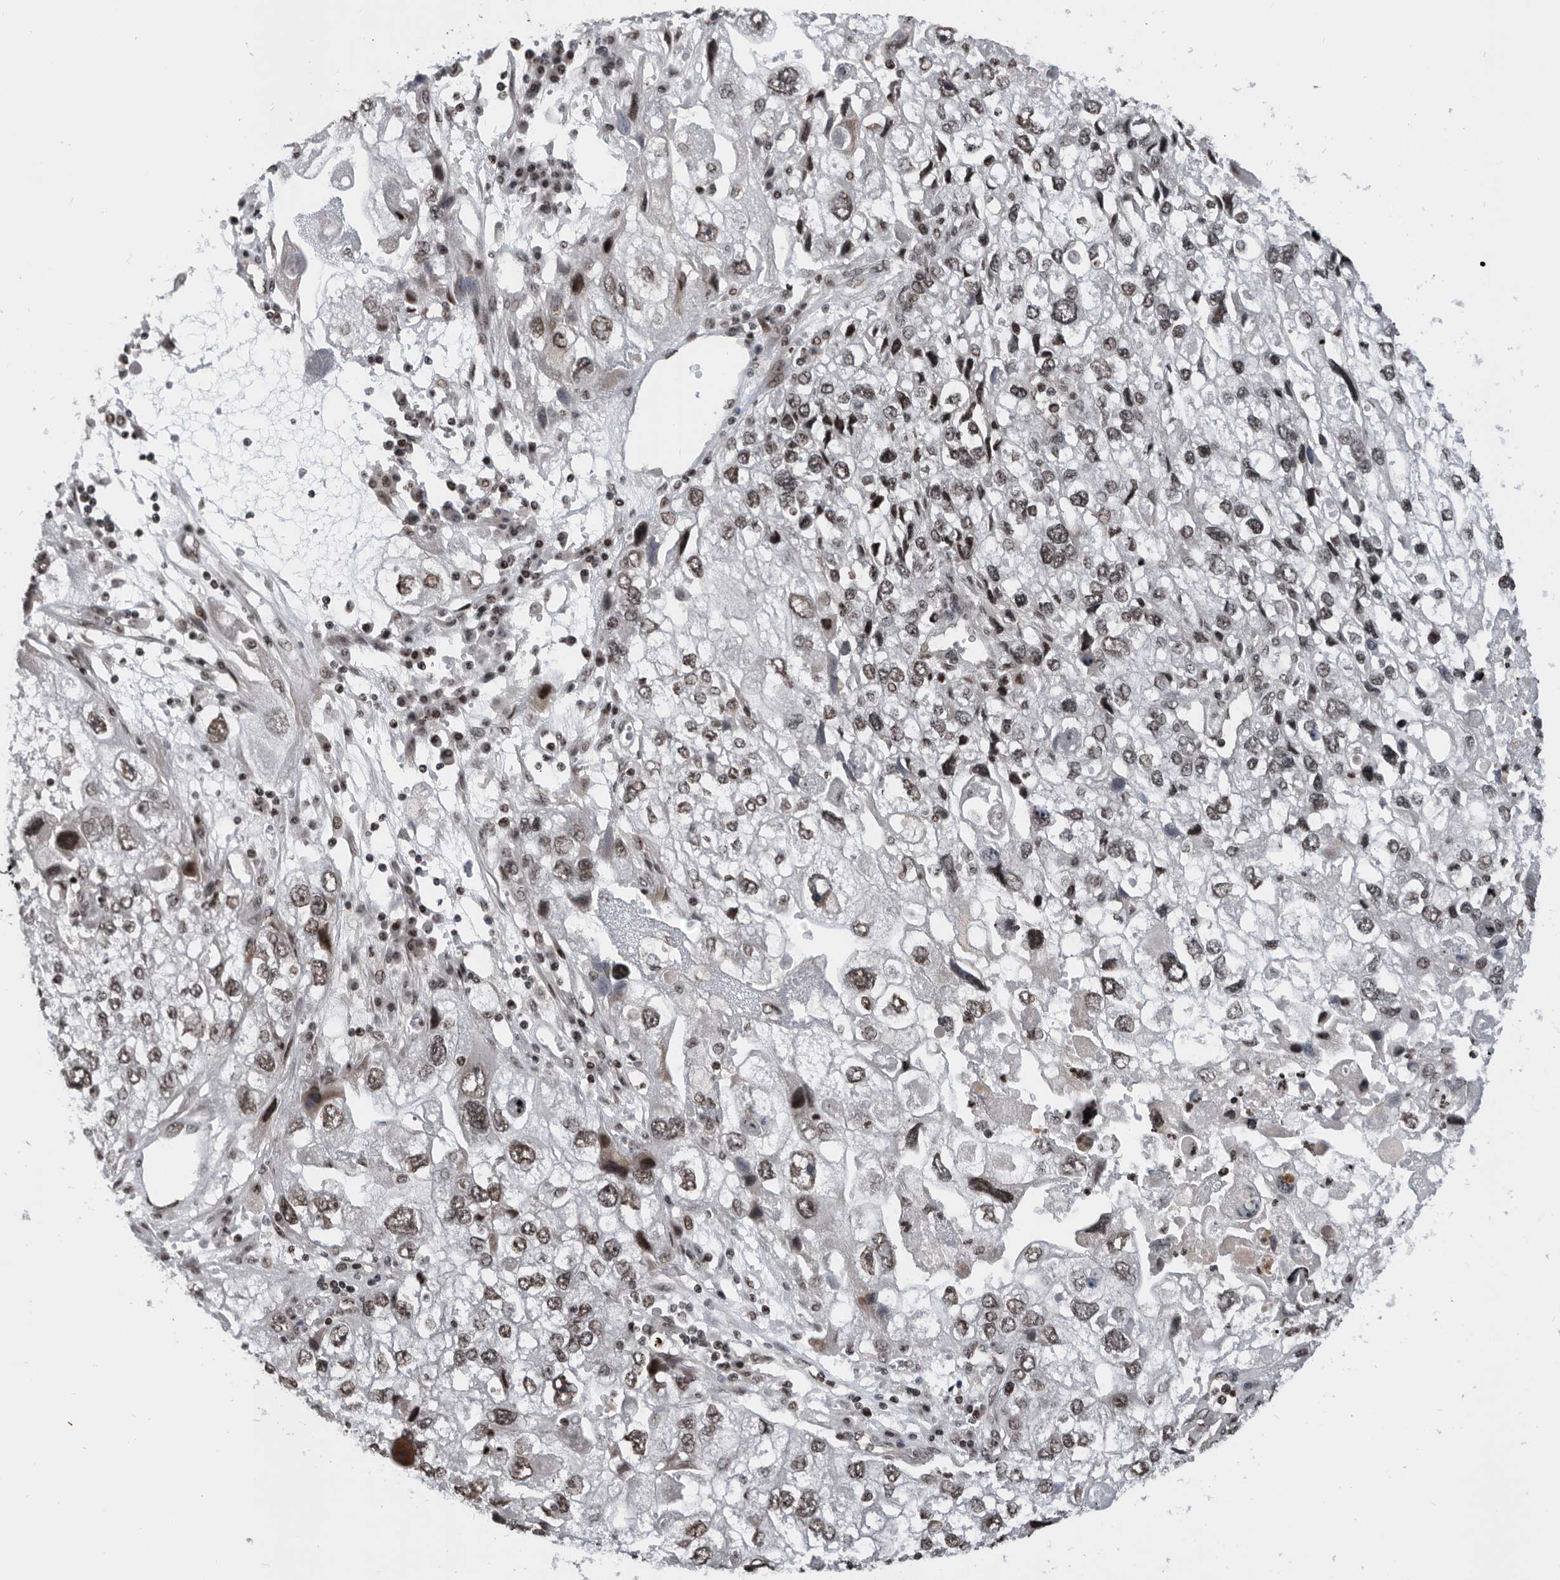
{"staining": {"intensity": "moderate", "quantity": ">75%", "location": "nuclear"}, "tissue": "endometrial cancer", "cell_type": "Tumor cells", "image_type": "cancer", "snomed": [{"axis": "morphology", "description": "Adenocarcinoma, NOS"}, {"axis": "topography", "description": "Endometrium"}], "caption": "Moderate nuclear protein positivity is identified in about >75% of tumor cells in endometrial cancer (adenocarcinoma).", "gene": "SNRNP48", "patient": {"sex": "female", "age": 49}}